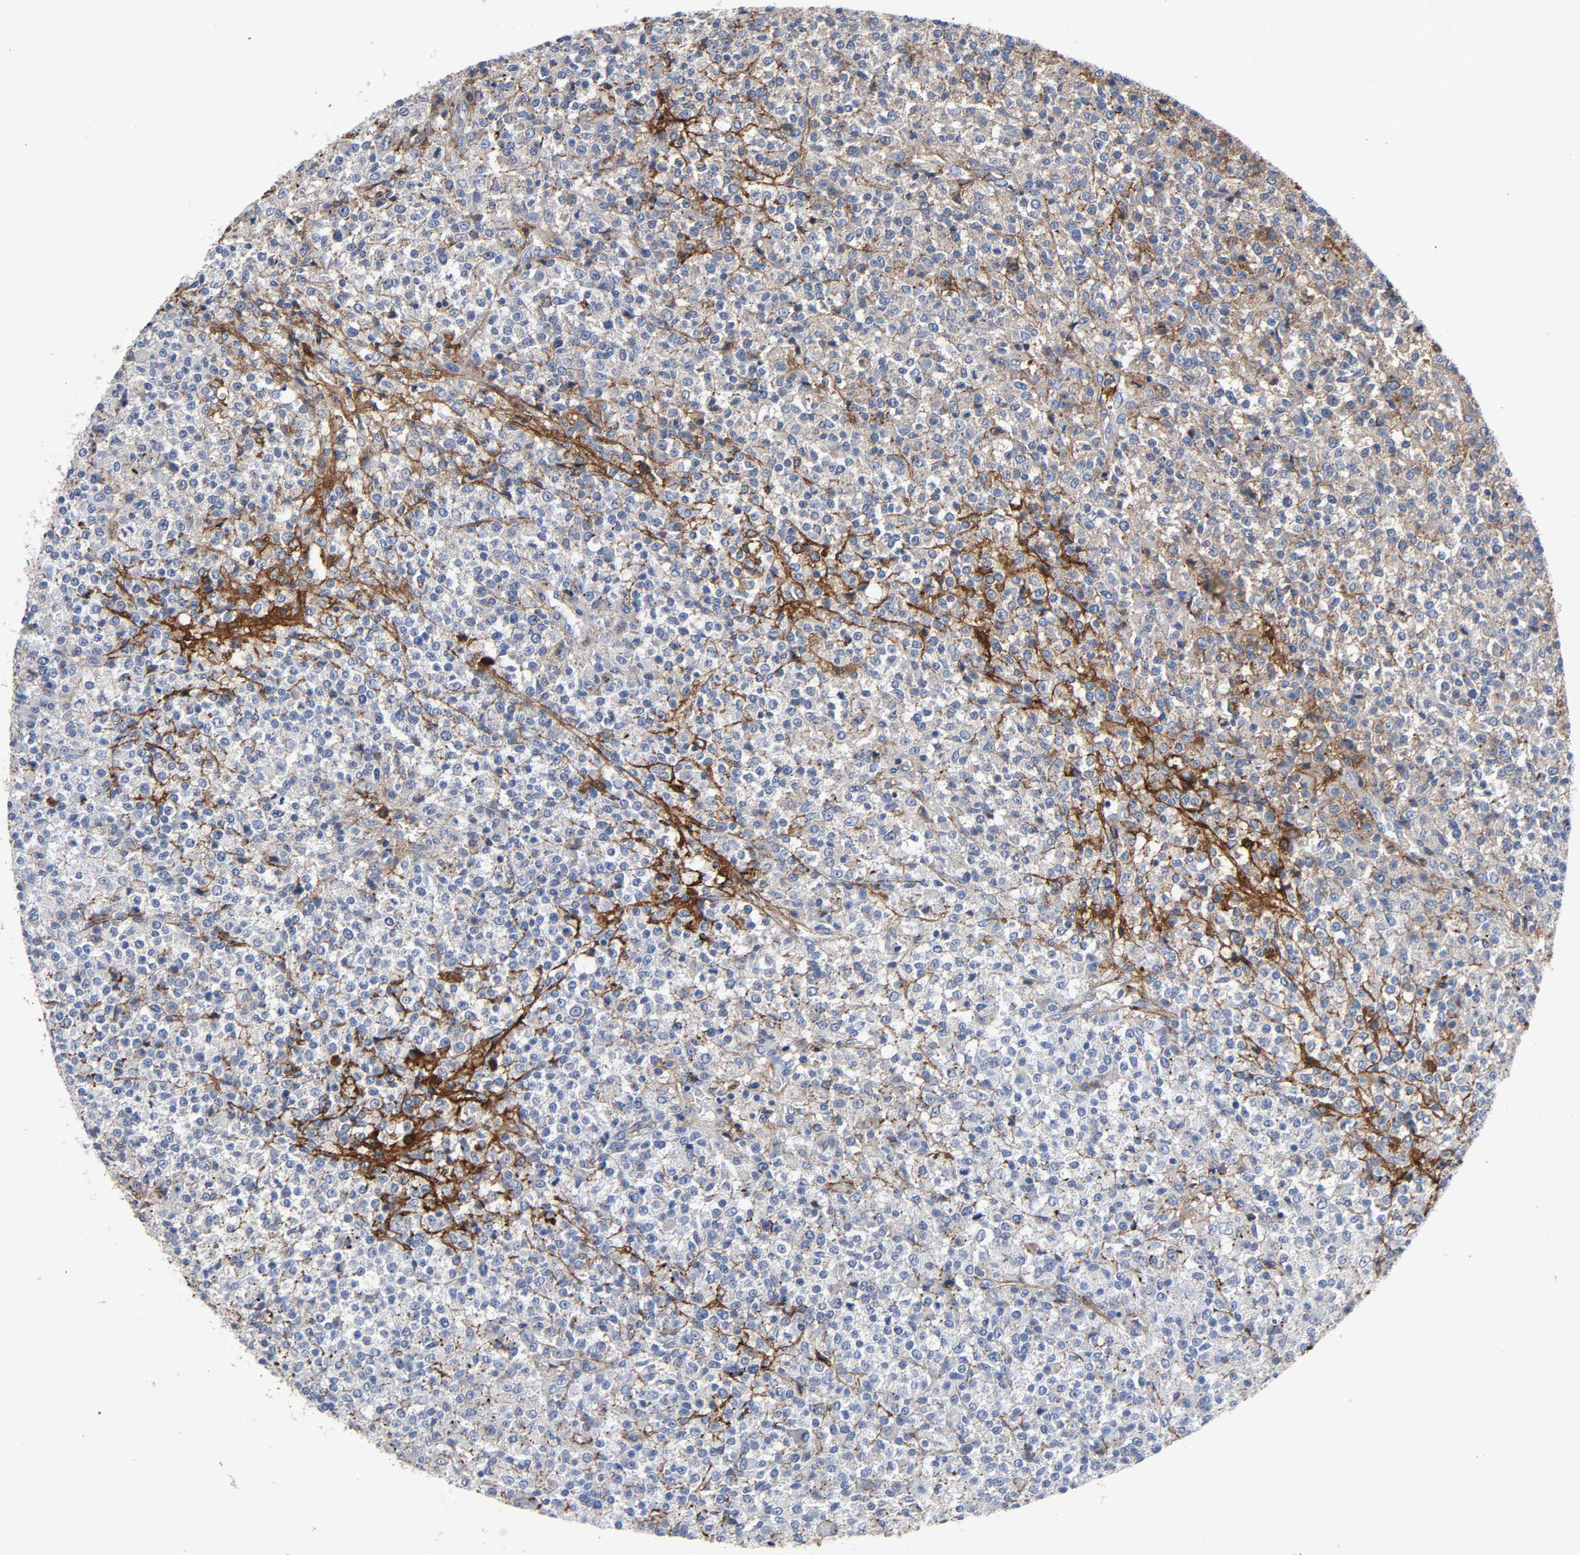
{"staining": {"intensity": "negative", "quantity": "none", "location": "none"}, "tissue": "testis cancer", "cell_type": "Tumor cells", "image_type": "cancer", "snomed": [{"axis": "morphology", "description": "Seminoma, NOS"}, {"axis": "topography", "description": "Testis"}], "caption": "Immunohistochemistry of human testis seminoma demonstrates no expression in tumor cells.", "gene": "FBLN1", "patient": {"sex": "male", "age": 59}}